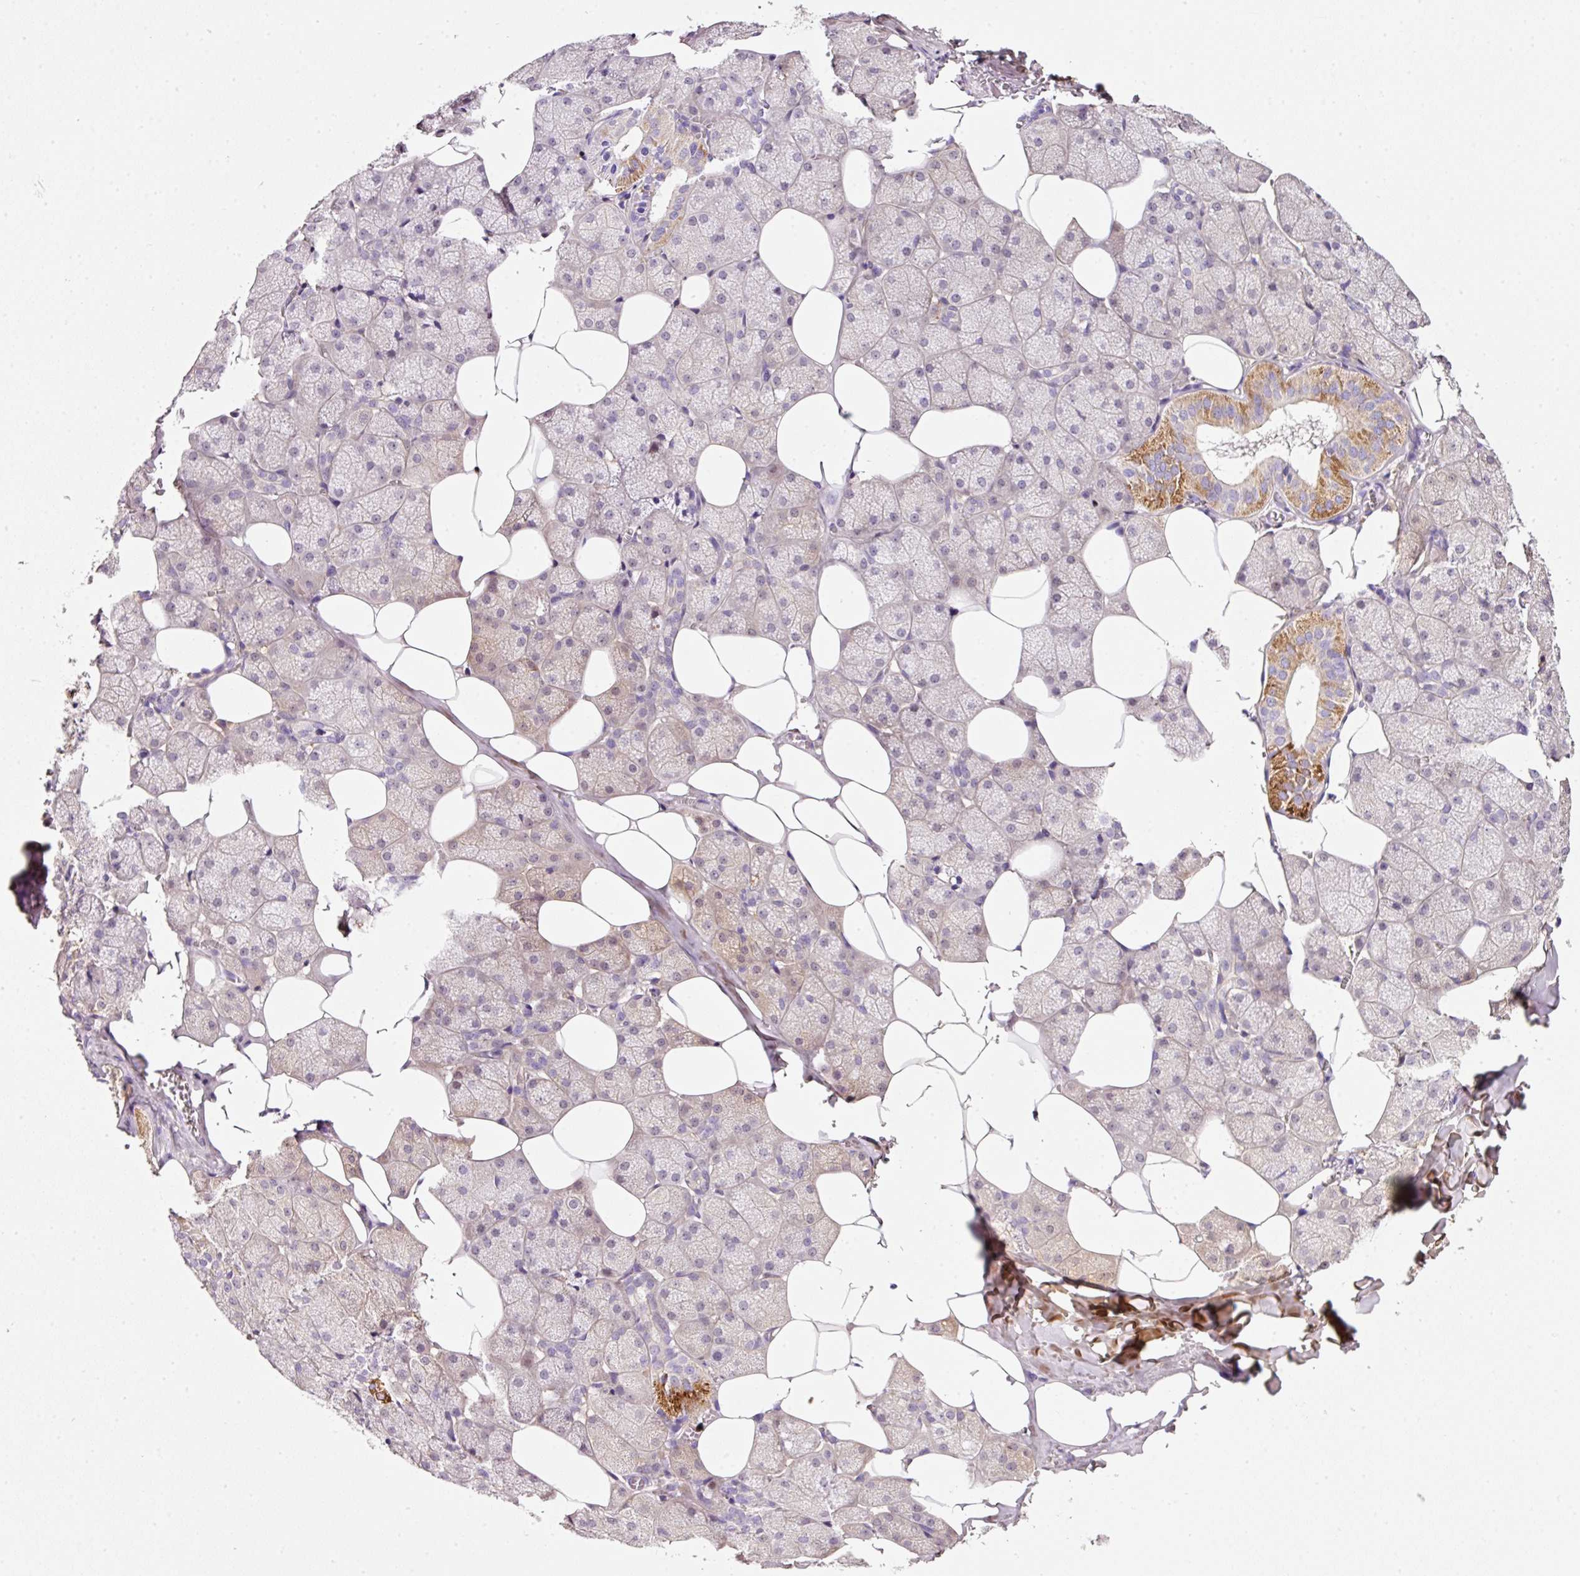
{"staining": {"intensity": "moderate", "quantity": "25%-75%", "location": "cytoplasmic/membranous,nuclear"}, "tissue": "salivary gland", "cell_type": "Glandular cells", "image_type": "normal", "snomed": [{"axis": "morphology", "description": "Normal tissue, NOS"}, {"axis": "topography", "description": "Salivary gland"}, {"axis": "topography", "description": "Peripheral nerve tissue"}], "caption": "Immunohistochemical staining of normal salivary gland reveals moderate cytoplasmic/membranous,nuclear protein staining in about 25%-75% of glandular cells.", "gene": "SOS2", "patient": {"sex": "male", "age": 38}}